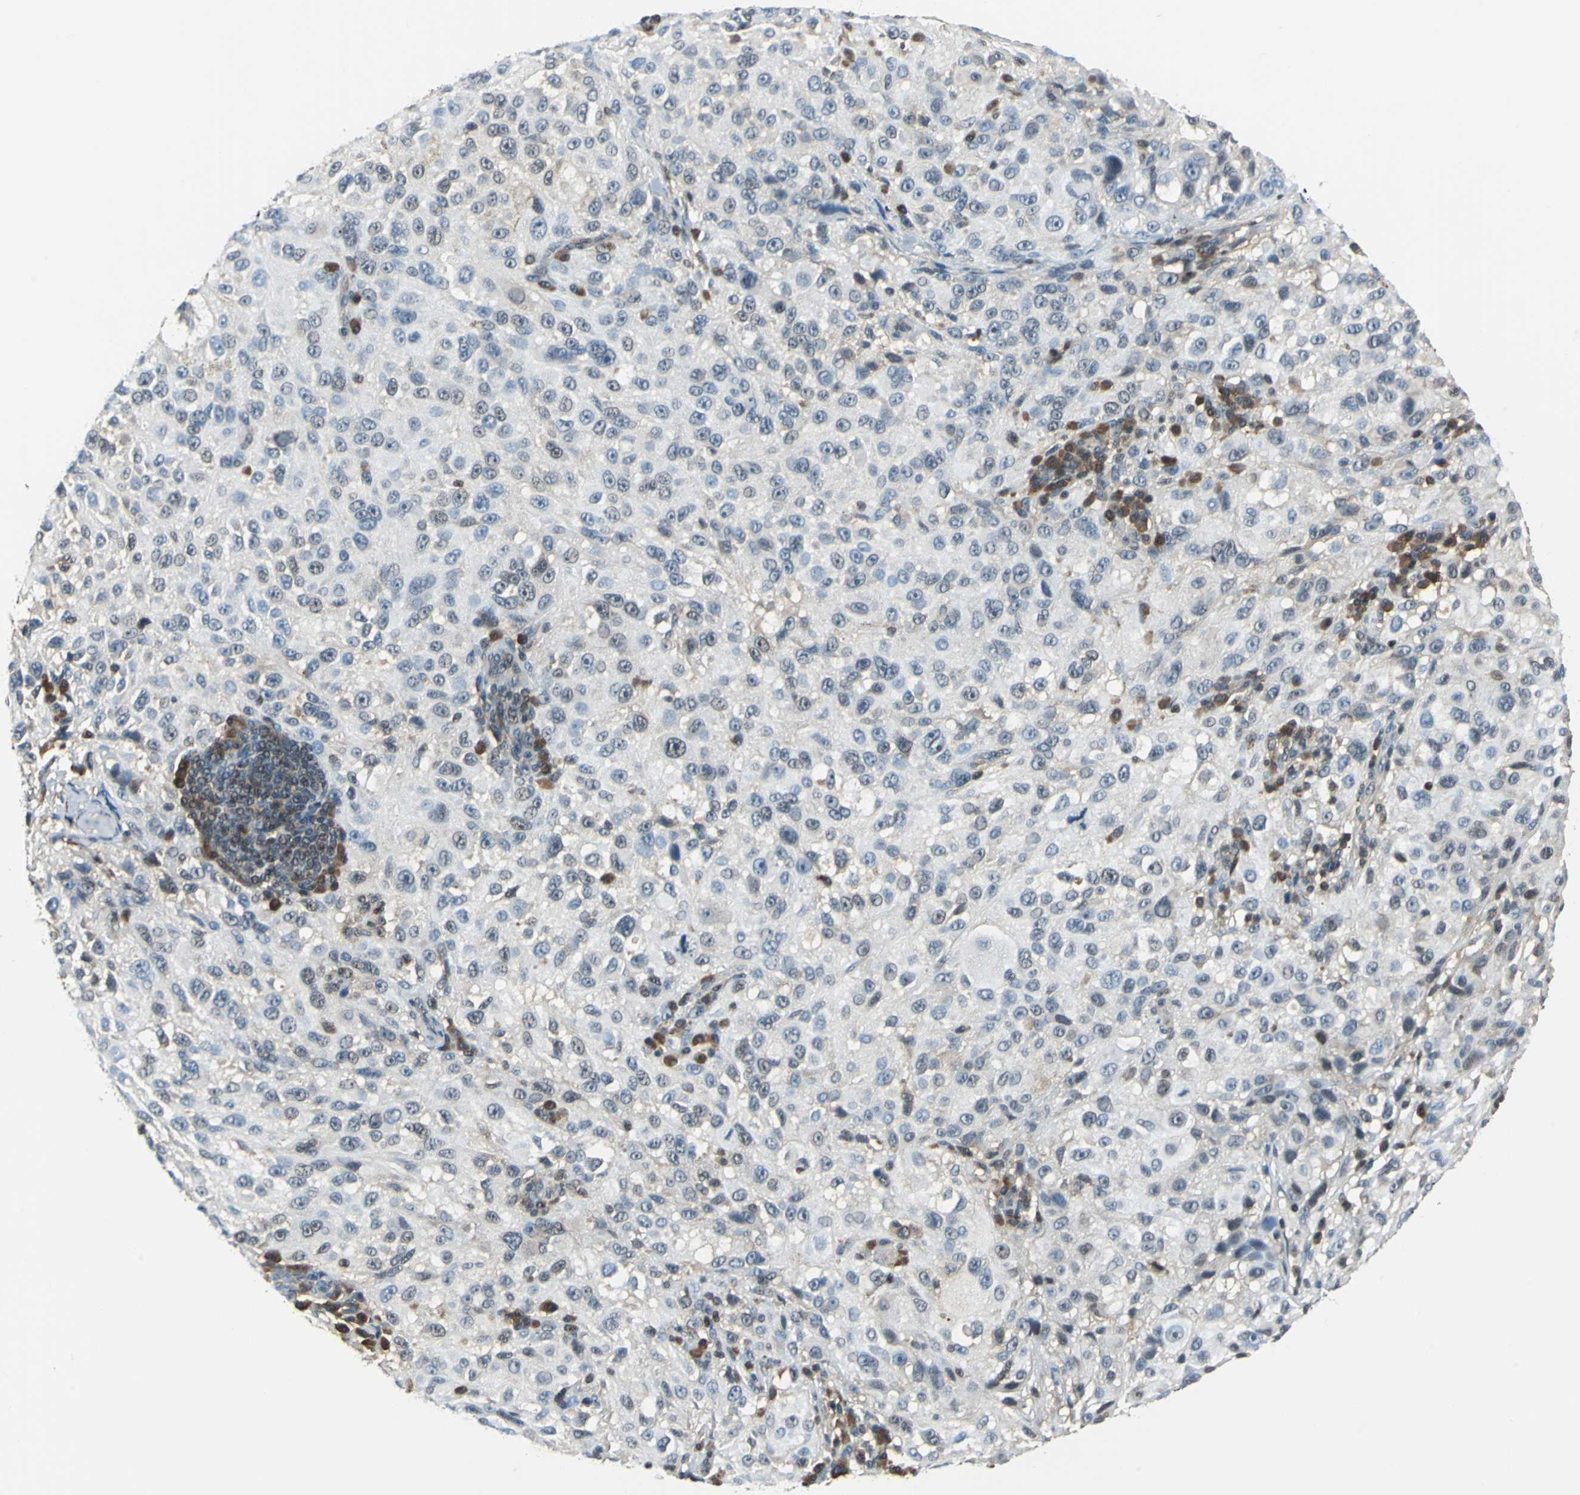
{"staining": {"intensity": "negative", "quantity": "none", "location": "none"}, "tissue": "melanoma", "cell_type": "Tumor cells", "image_type": "cancer", "snomed": [{"axis": "morphology", "description": "Necrosis, NOS"}, {"axis": "morphology", "description": "Malignant melanoma, NOS"}, {"axis": "topography", "description": "Skin"}], "caption": "Immunohistochemistry (IHC) micrograph of malignant melanoma stained for a protein (brown), which exhibits no staining in tumor cells. The staining is performed using DAB brown chromogen with nuclei counter-stained in using hematoxylin.", "gene": "PSME1", "patient": {"sex": "female", "age": 87}}